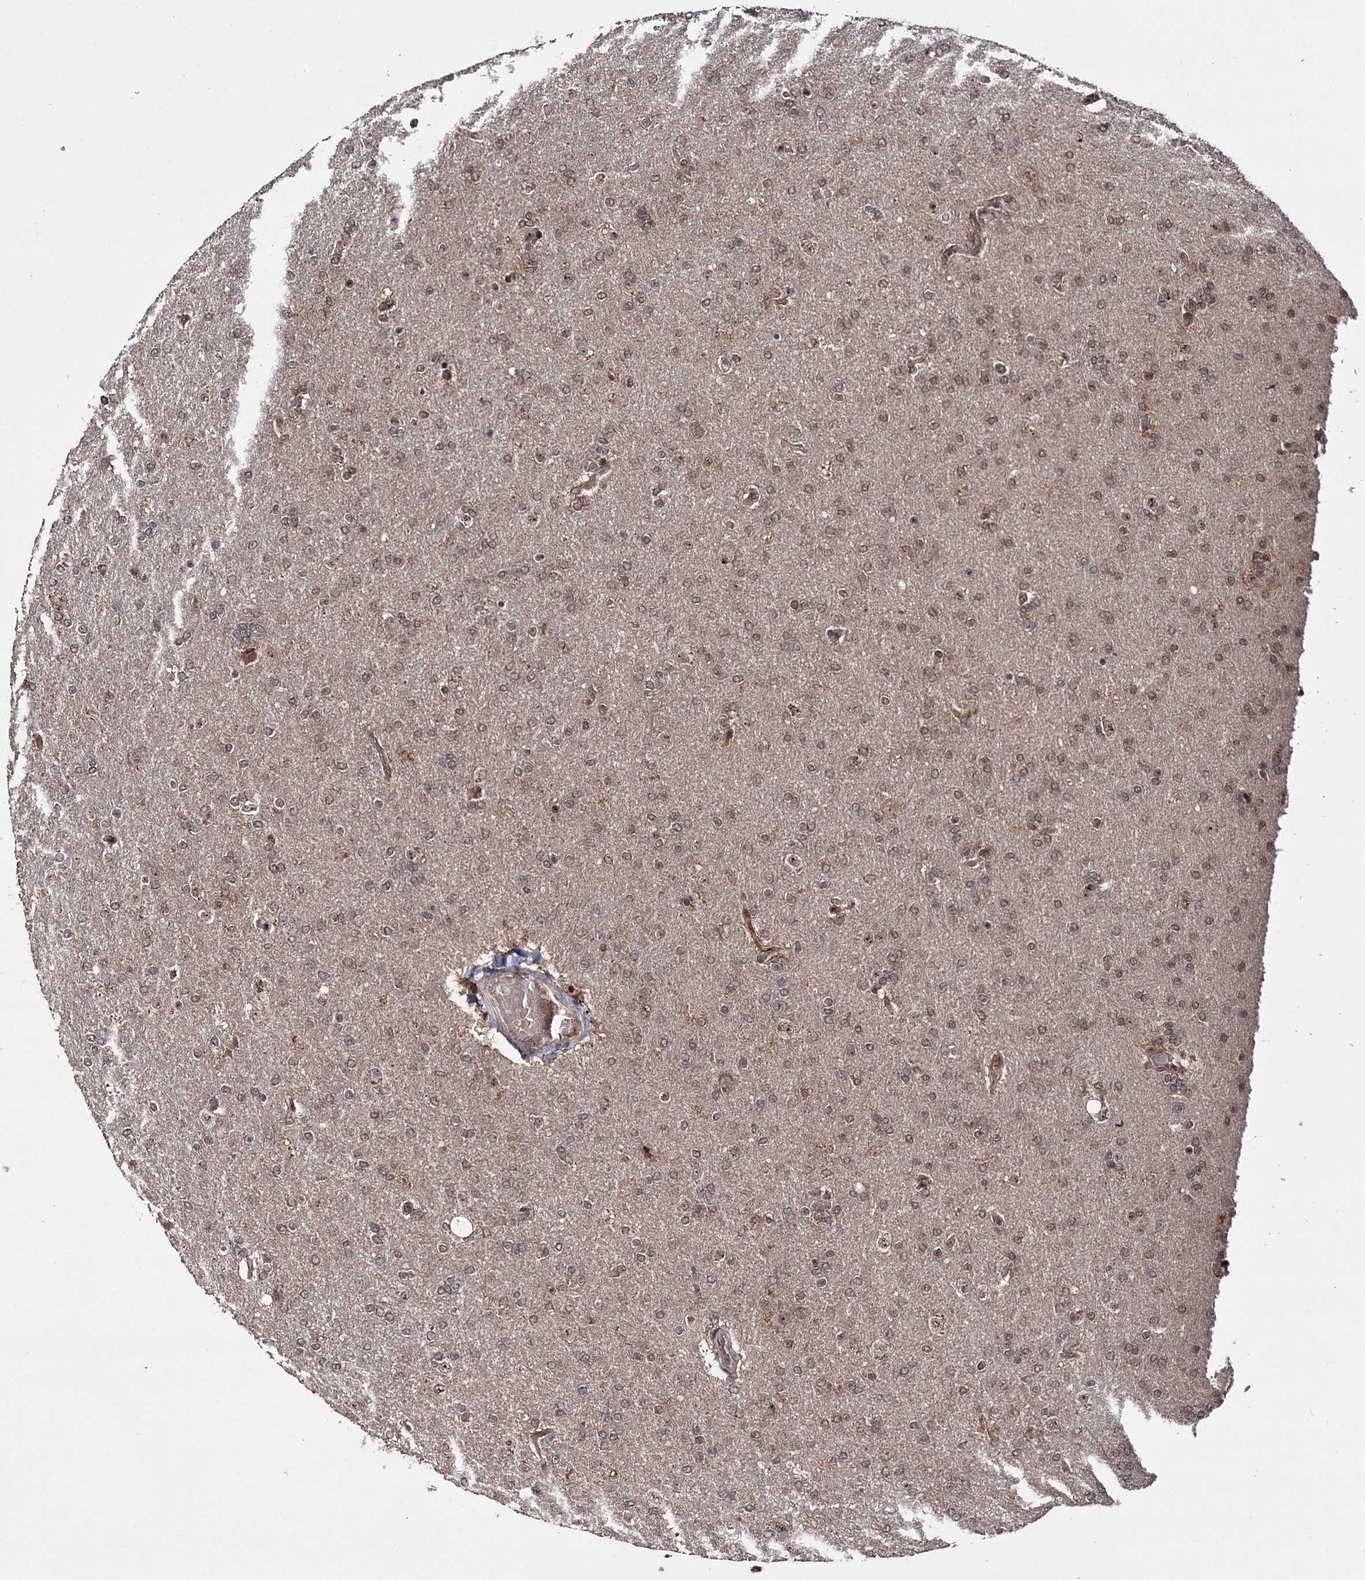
{"staining": {"intensity": "moderate", "quantity": ">75%", "location": "nuclear"}, "tissue": "glioma", "cell_type": "Tumor cells", "image_type": "cancer", "snomed": [{"axis": "morphology", "description": "Glioma, malignant, High grade"}, {"axis": "topography", "description": "Brain"}], "caption": "This micrograph reveals immunohistochemistry staining of human glioma, with medium moderate nuclear staining in approximately >75% of tumor cells.", "gene": "MKNK2", "patient": {"sex": "male", "age": 72}}